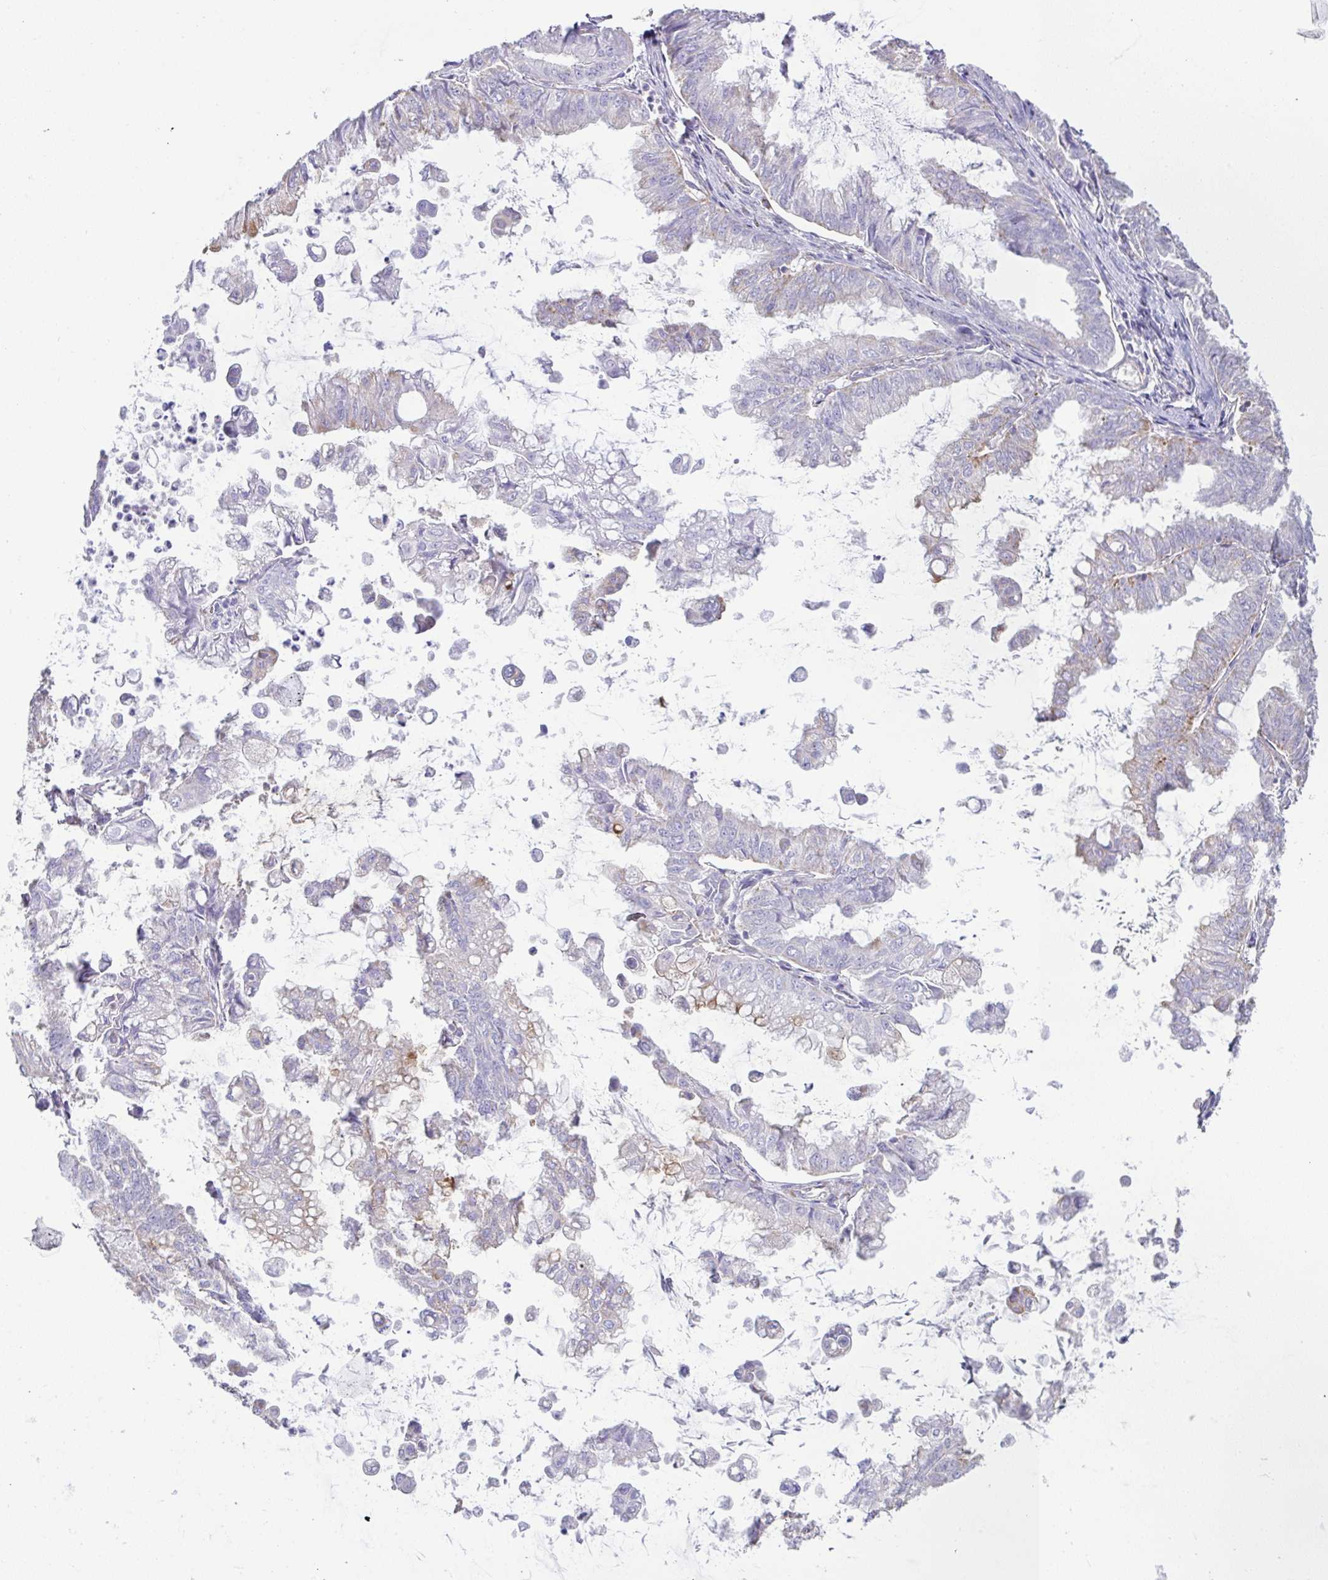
{"staining": {"intensity": "negative", "quantity": "none", "location": "none"}, "tissue": "stomach cancer", "cell_type": "Tumor cells", "image_type": "cancer", "snomed": [{"axis": "morphology", "description": "Adenocarcinoma, NOS"}, {"axis": "topography", "description": "Stomach, upper"}], "caption": "DAB immunohistochemical staining of stomach cancer shows no significant expression in tumor cells. (Brightfield microscopy of DAB (3,3'-diaminobenzidine) immunohistochemistry (IHC) at high magnification).", "gene": "DOK7", "patient": {"sex": "male", "age": 80}}